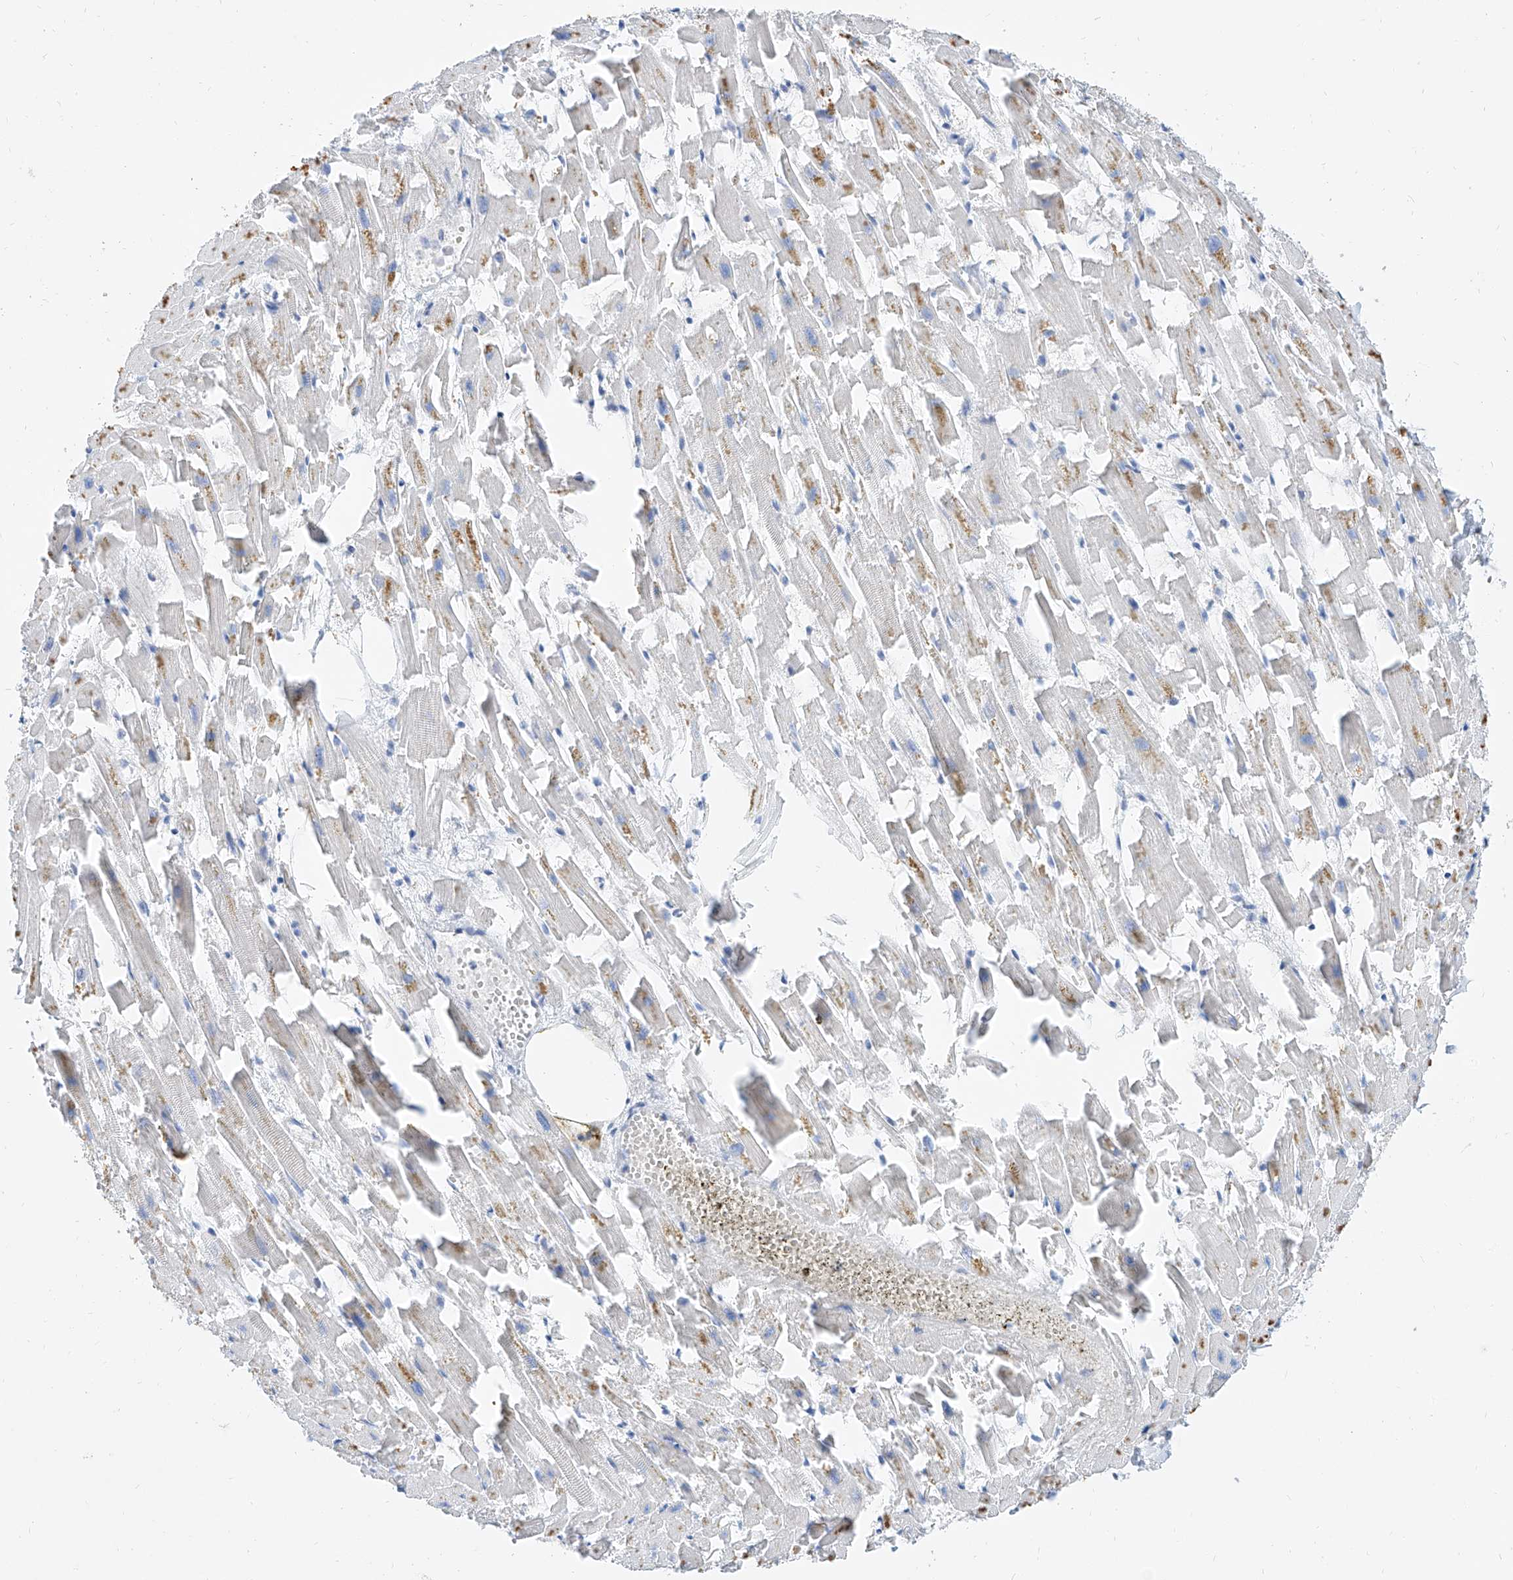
{"staining": {"intensity": "negative", "quantity": "none", "location": "none"}, "tissue": "heart muscle", "cell_type": "Cardiomyocytes", "image_type": "normal", "snomed": [{"axis": "morphology", "description": "Normal tissue, NOS"}, {"axis": "topography", "description": "Heart"}], "caption": "Cardiomyocytes show no significant protein expression in unremarkable heart muscle.", "gene": "BPTF", "patient": {"sex": "female", "age": 64}}